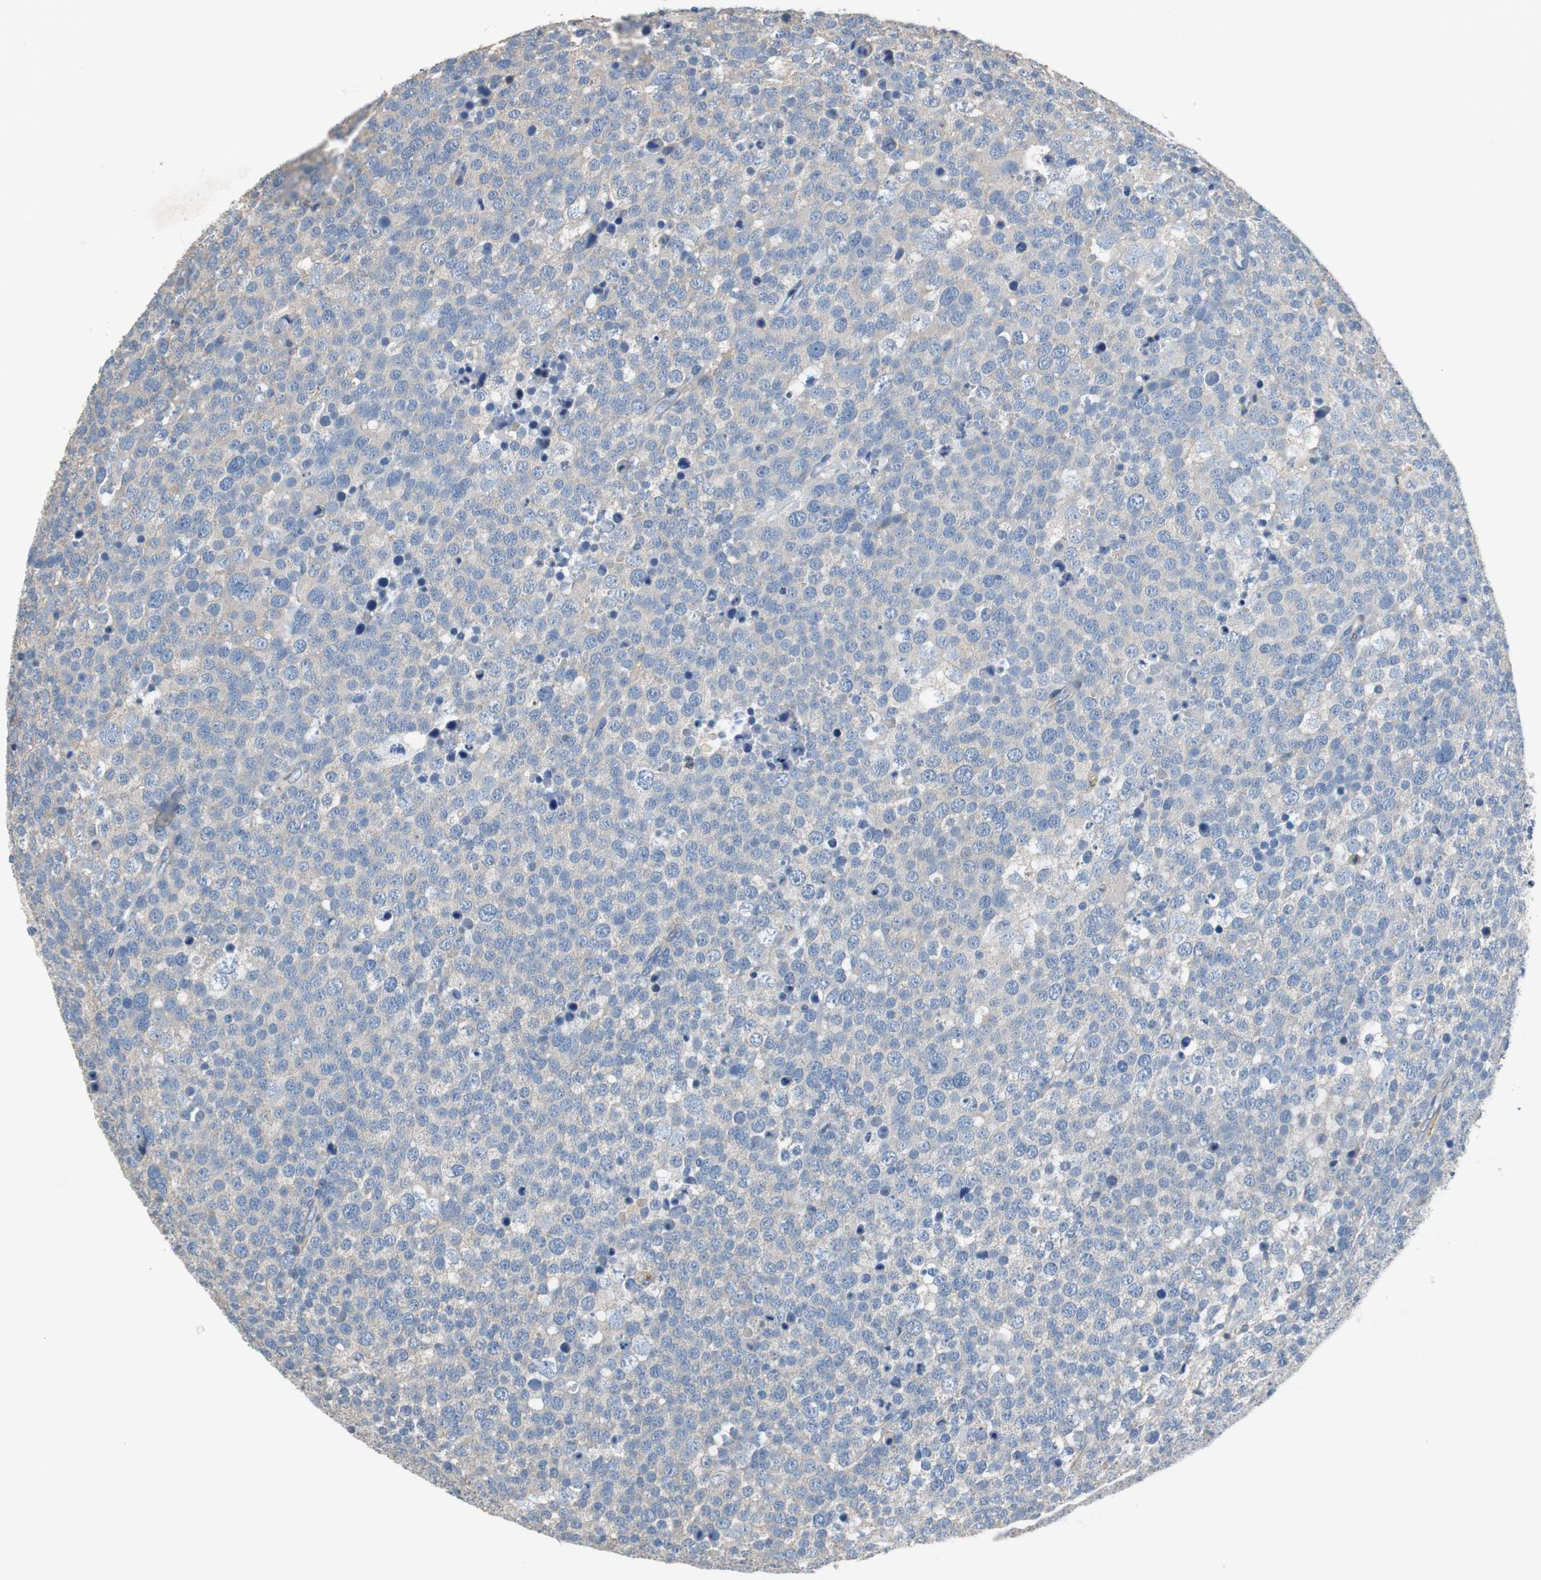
{"staining": {"intensity": "negative", "quantity": "none", "location": "none"}, "tissue": "testis cancer", "cell_type": "Tumor cells", "image_type": "cancer", "snomed": [{"axis": "morphology", "description": "Seminoma, NOS"}, {"axis": "topography", "description": "Testis"}], "caption": "High power microscopy photomicrograph of an immunohistochemistry (IHC) histopathology image of seminoma (testis), revealing no significant expression in tumor cells. Brightfield microscopy of immunohistochemistry stained with DAB (3,3'-diaminobenzidine) (brown) and hematoxylin (blue), captured at high magnification.", "gene": "PRKCA", "patient": {"sex": "male", "age": 71}}